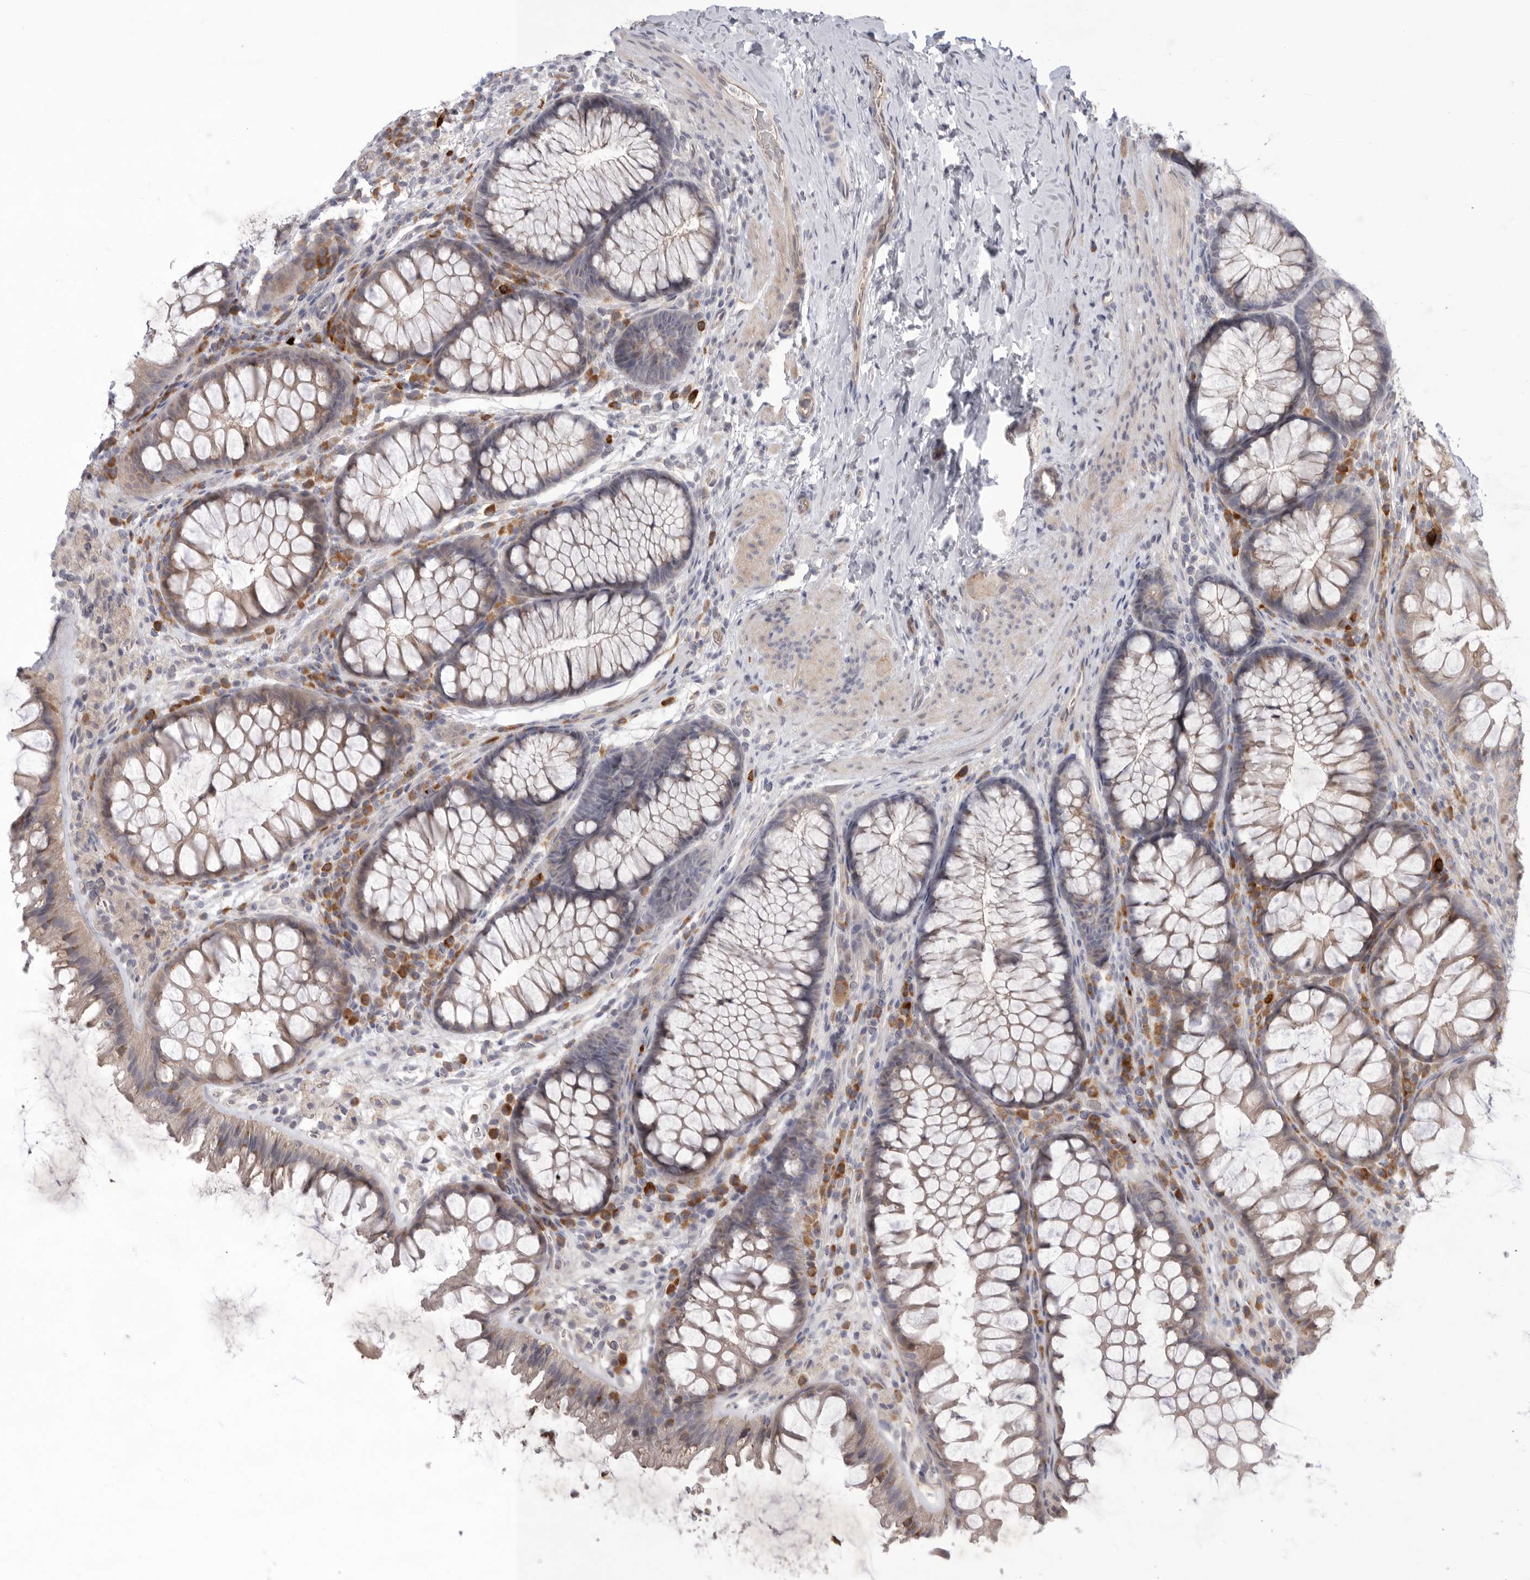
{"staining": {"intensity": "negative", "quantity": "none", "location": "none"}, "tissue": "colon", "cell_type": "Endothelial cells", "image_type": "normal", "snomed": [{"axis": "morphology", "description": "Normal tissue, NOS"}, {"axis": "topography", "description": "Colon"}], "caption": "Immunohistochemical staining of benign human colon demonstrates no significant positivity in endothelial cells.", "gene": "NRCAM", "patient": {"sex": "female", "age": 62}}